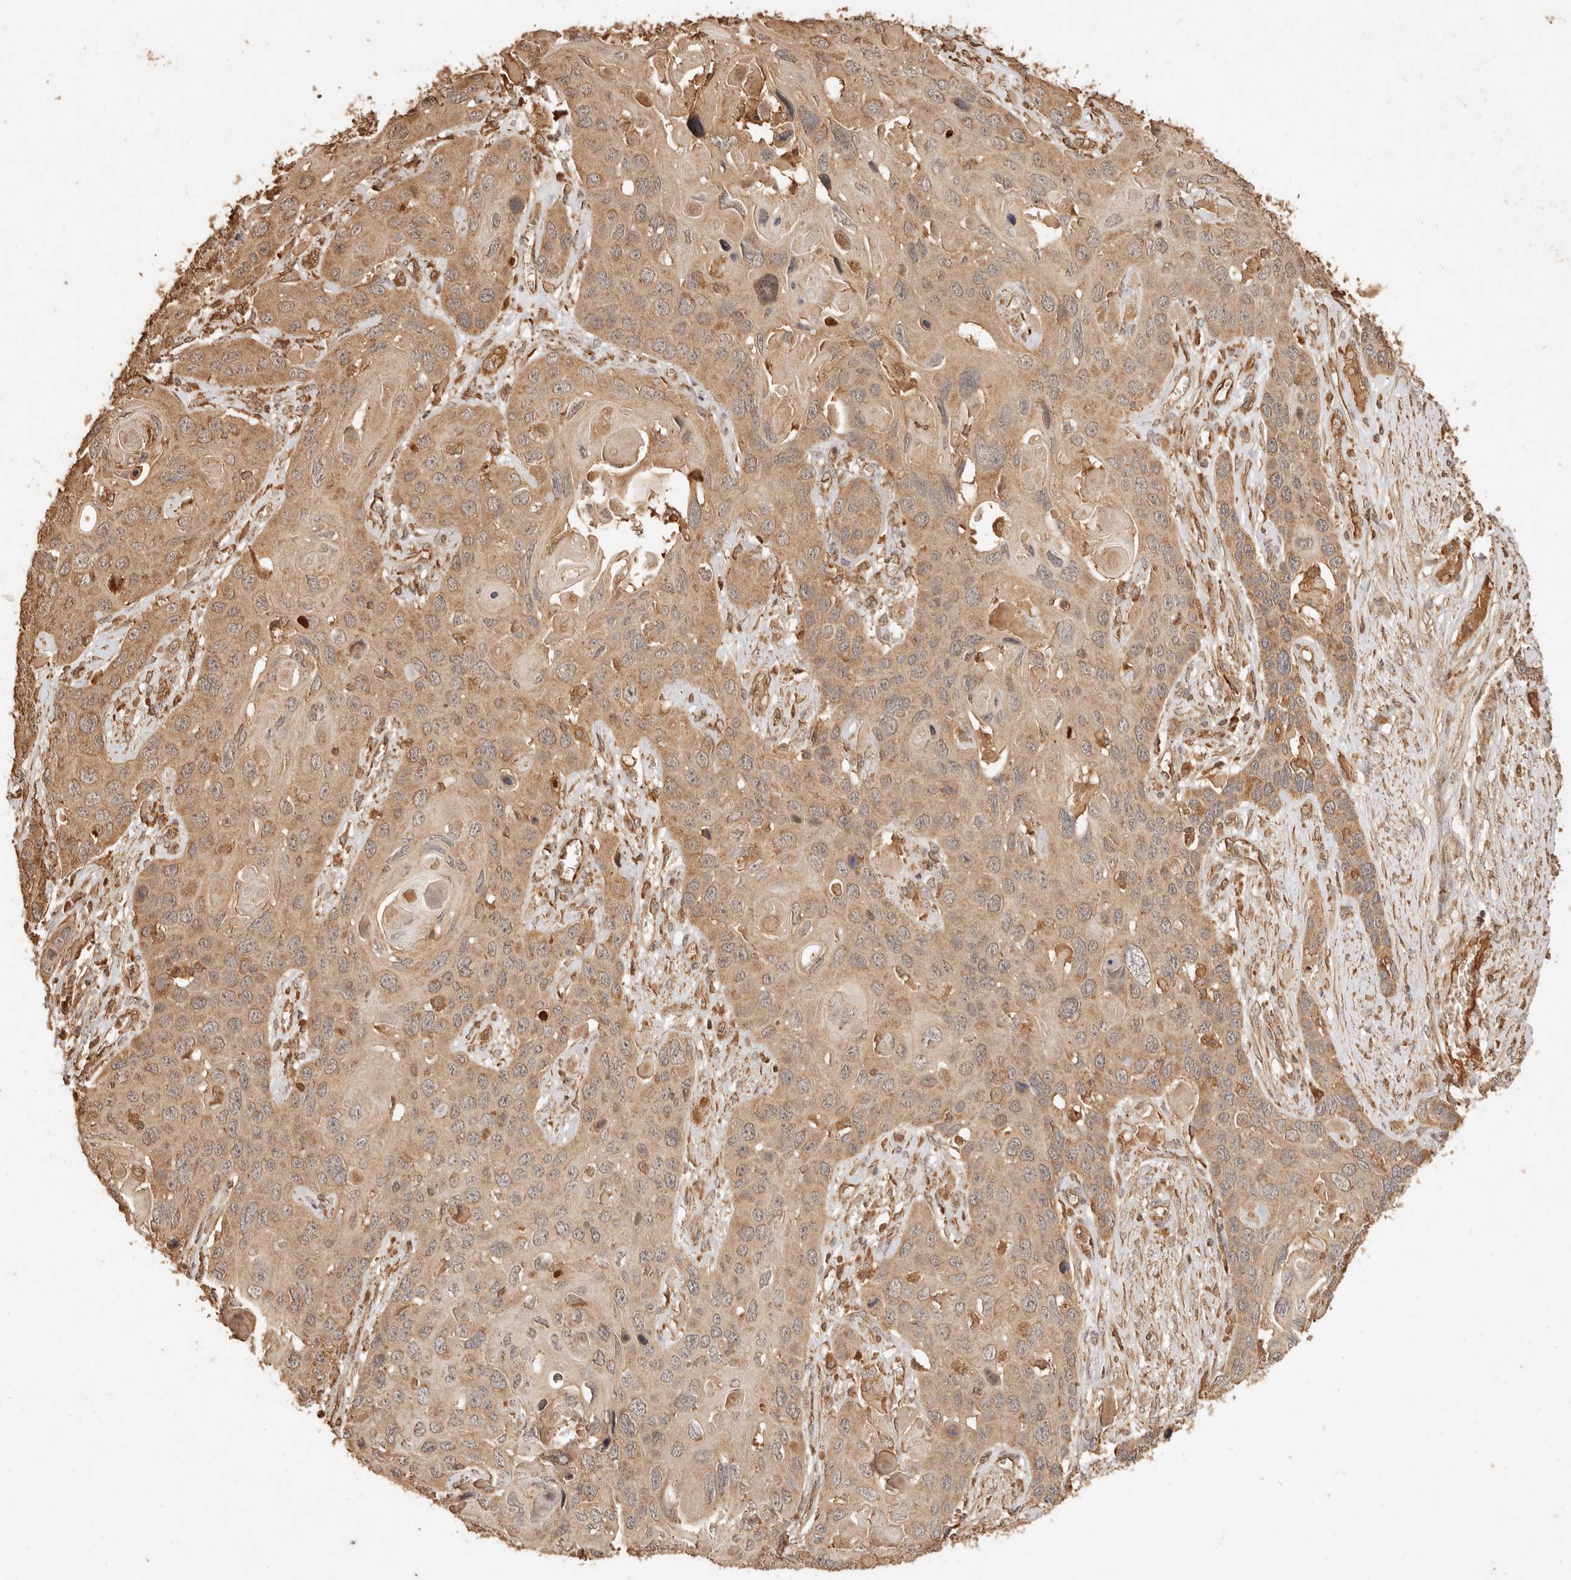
{"staining": {"intensity": "moderate", "quantity": ">75%", "location": "cytoplasmic/membranous"}, "tissue": "skin cancer", "cell_type": "Tumor cells", "image_type": "cancer", "snomed": [{"axis": "morphology", "description": "Squamous cell carcinoma, NOS"}, {"axis": "topography", "description": "Skin"}], "caption": "A medium amount of moderate cytoplasmic/membranous positivity is appreciated in approximately >75% of tumor cells in skin cancer tissue.", "gene": "FAM180B", "patient": {"sex": "male", "age": 55}}